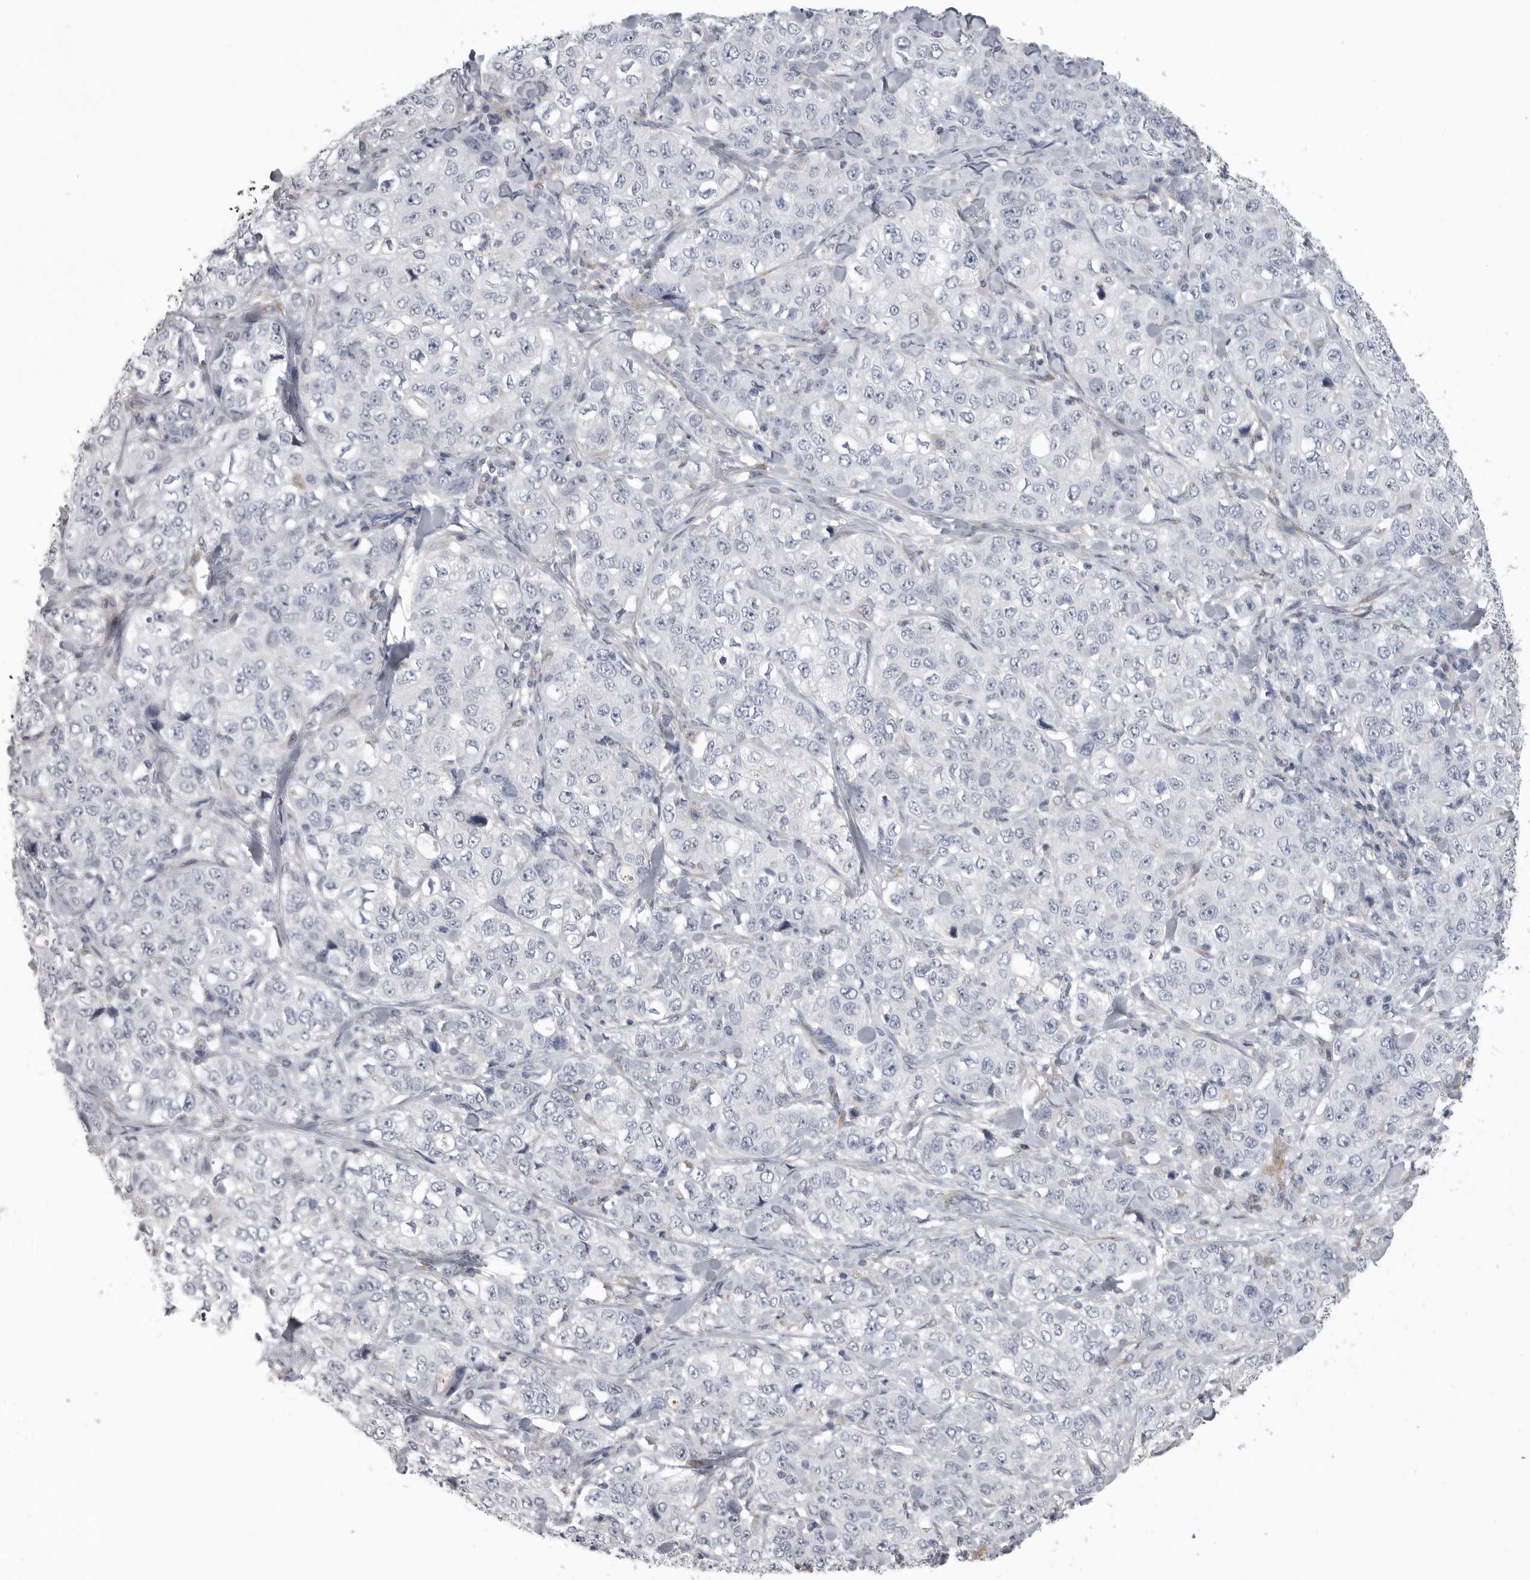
{"staining": {"intensity": "negative", "quantity": "none", "location": "none"}, "tissue": "stomach cancer", "cell_type": "Tumor cells", "image_type": "cancer", "snomed": [{"axis": "morphology", "description": "Adenocarcinoma, NOS"}, {"axis": "topography", "description": "Stomach"}], "caption": "IHC of human stomach adenocarcinoma displays no expression in tumor cells. Nuclei are stained in blue.", "gene": "SERPING1", "patient": {"sex": "male", "age": 48}}